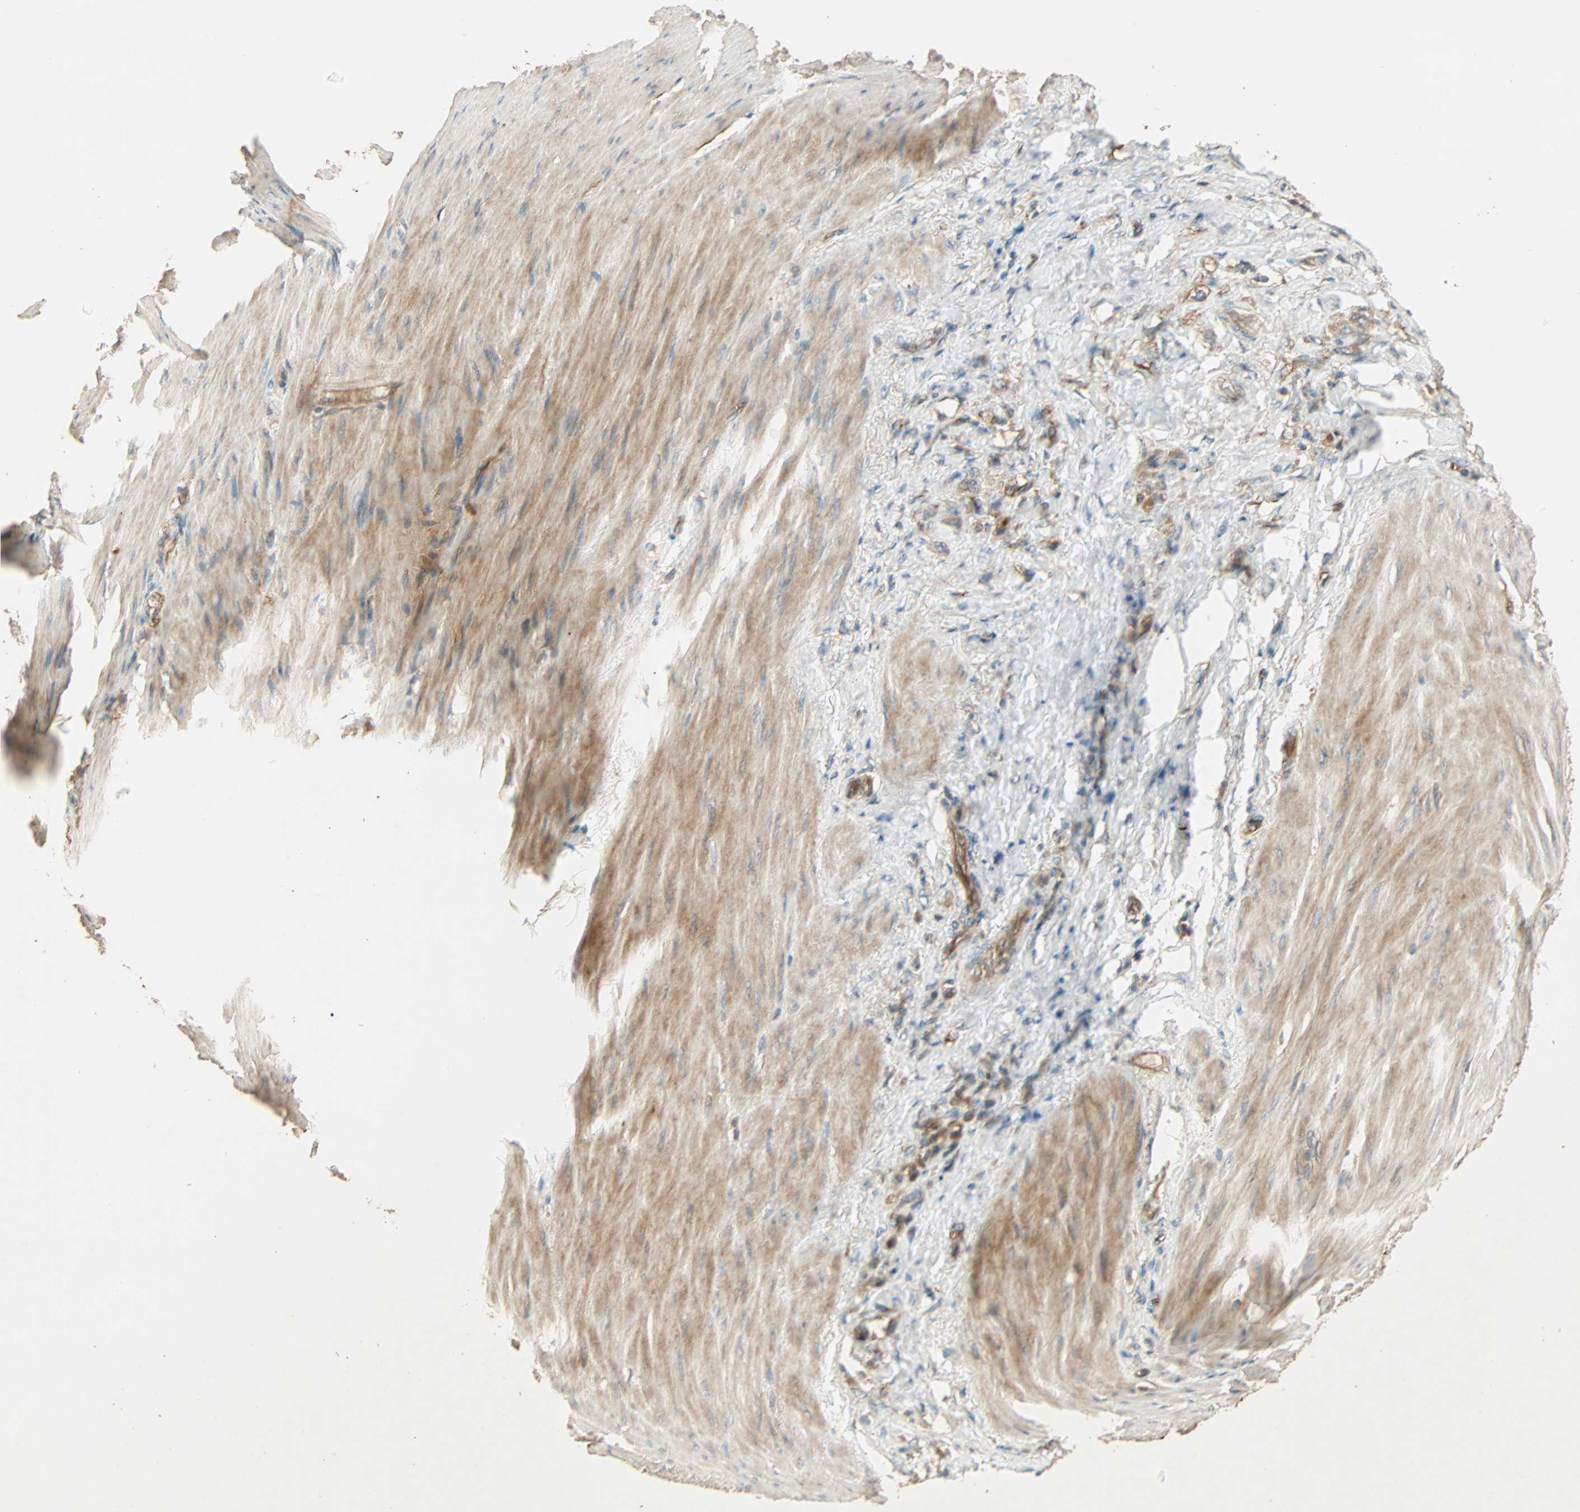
{"staining": {"intensity": "moderate", "quantity": ">75%", "location": "cytoplasmic/membranous"}, "tissue": "stomach cancer", "cell_type": "Tumor cells", "image_type": "cancer", "snomed": [{"axis": "morphology", "description": "Adenocarcinoma, NOS"}, {"axis": "topography", "description": "Stomach"}], "caption": "Stomach cancer (adenocarcinoma) was stained to show a protein in brown. There is medium levels of moderate cytoplasmic/membranous staining in approximately >75% of tumor cells.", "gene": "GALK1", "patient": {"sex": "male", "age": 82}}